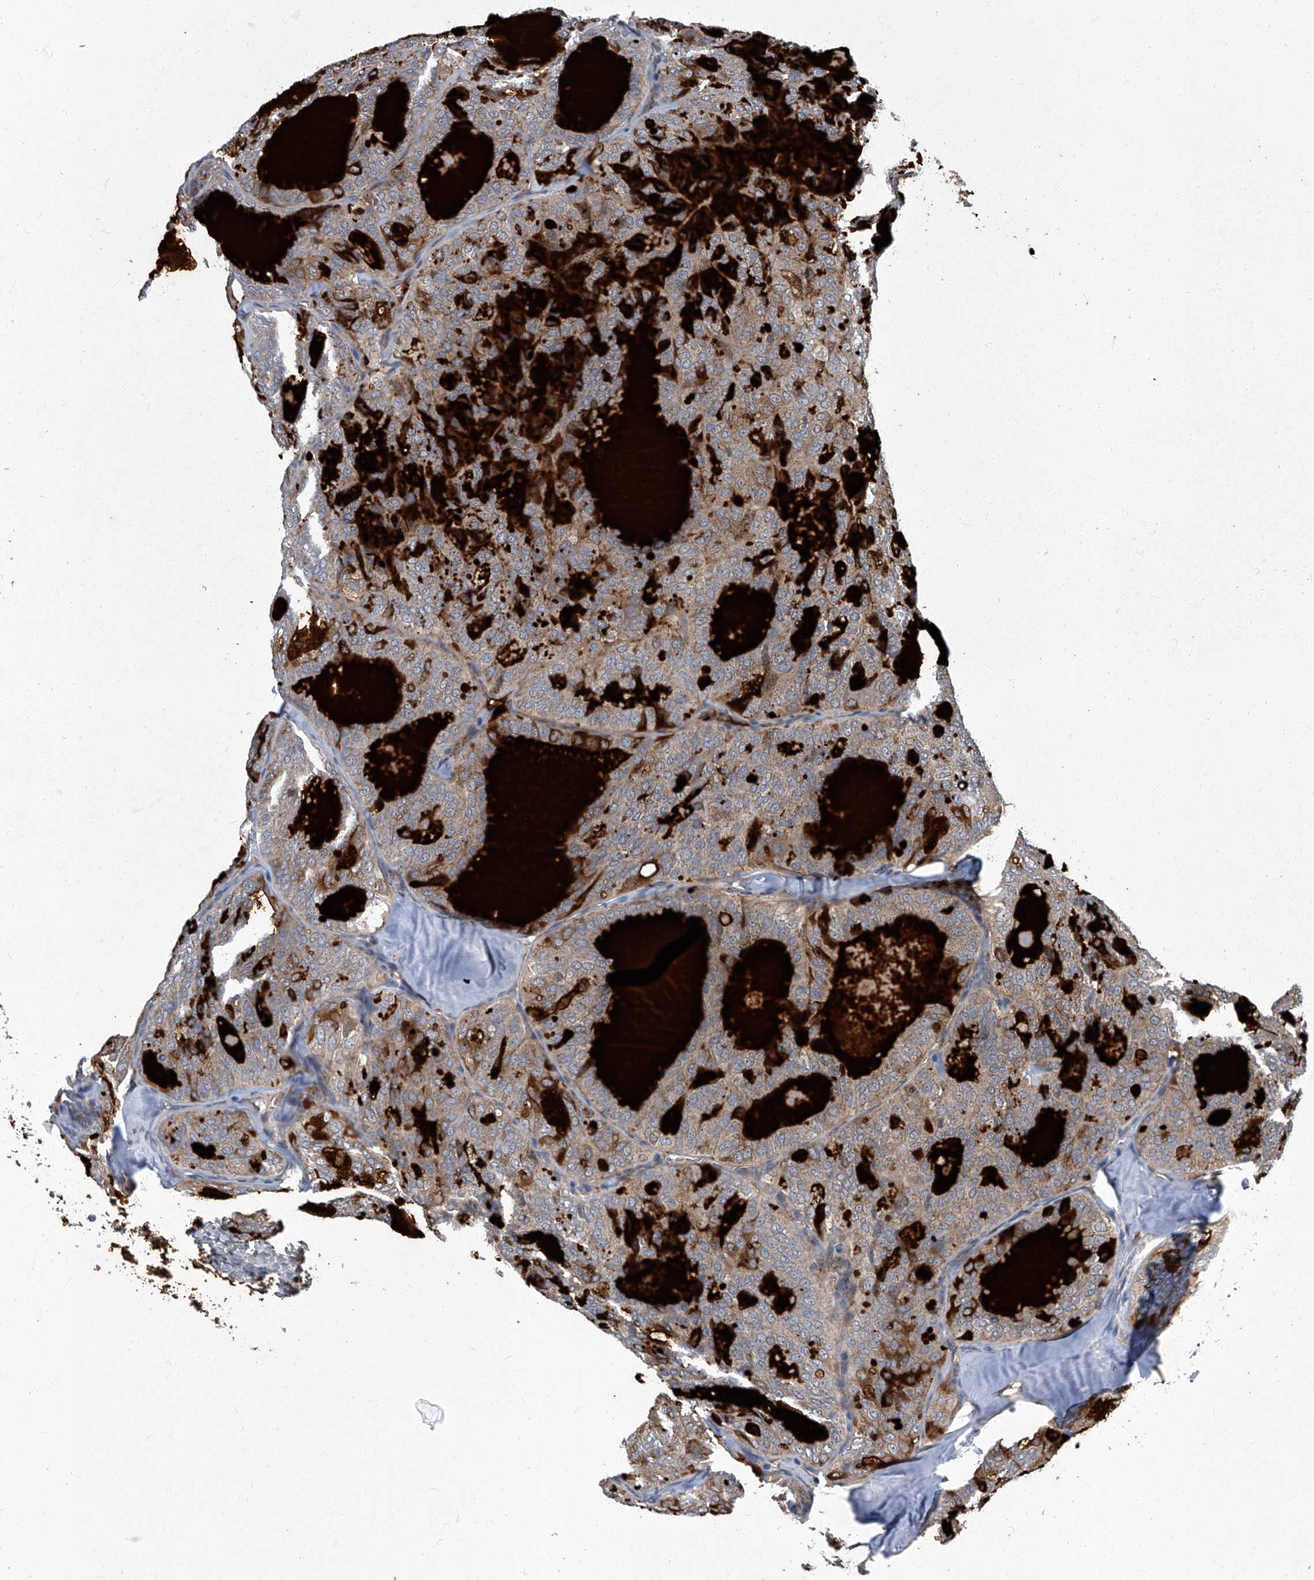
{"staining": {"intensity": "moderate", "quantity": ">75%", "location": "cytoplasmic/membranous"}, "tissue": "thyroid cancer", "cell_type": "Tumor cells", "image_type": "cancer", "snomed": [{"axis": "morphology", "description": "Follicular adenoma carcinoma, NOS"}, {"axis": "topography", "description": "Thyroid gland"}], "caption": "Protein staining by IHC exhibits moderate cytoplasmic/membranous staining in about >75% of tumor cells in thyroid follicular adenoma carcinoma. Using DAB (3,3'-diaminobenzidine) (brown) and hematoxylin (blue) stains, captured at high magnification using brightfield microscopy.", "gene": "TNFRSF13B", "patient": {"sex": "male", "age": 75}}